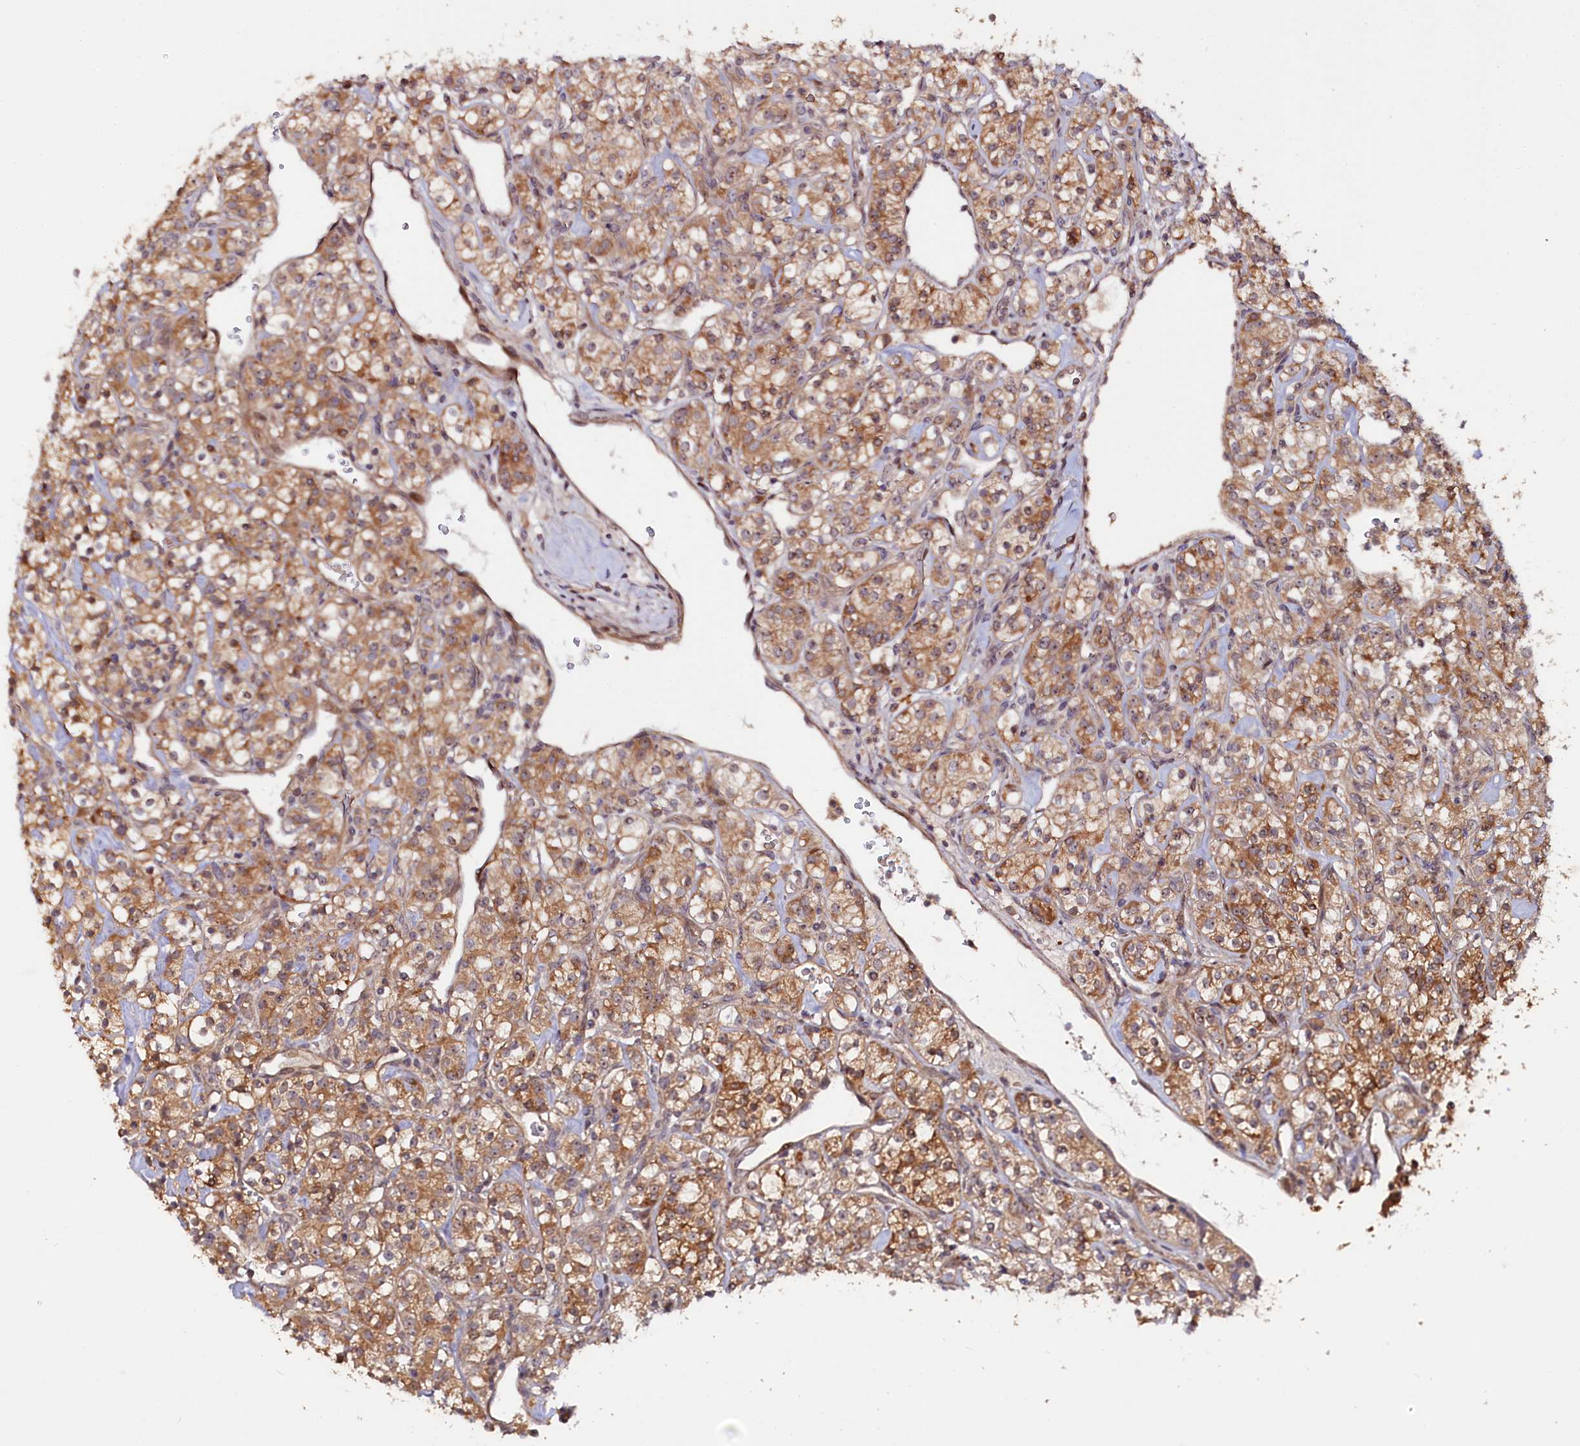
{"staining": {"intensity": "moderate", "quantity": ">75%", "location": "cytoplasmic/membranous"}, "tissue": "renal cancer", "cell_type": "Tumor cells", "image_type": "cancer", "snomed": [{"axis": "morphology", "description": "Adenocarcinoma, NOS"}, {"axis": "topography", "description": "Kidney"}], "caption": "Protein analysis of renal adenocarcinoma tissue displays moderate cytoplasmic/membranous staining in approximately >75% of tumor cells.", "gene": "NEDD1", "patient": {"sex": "male", "age": 77}}